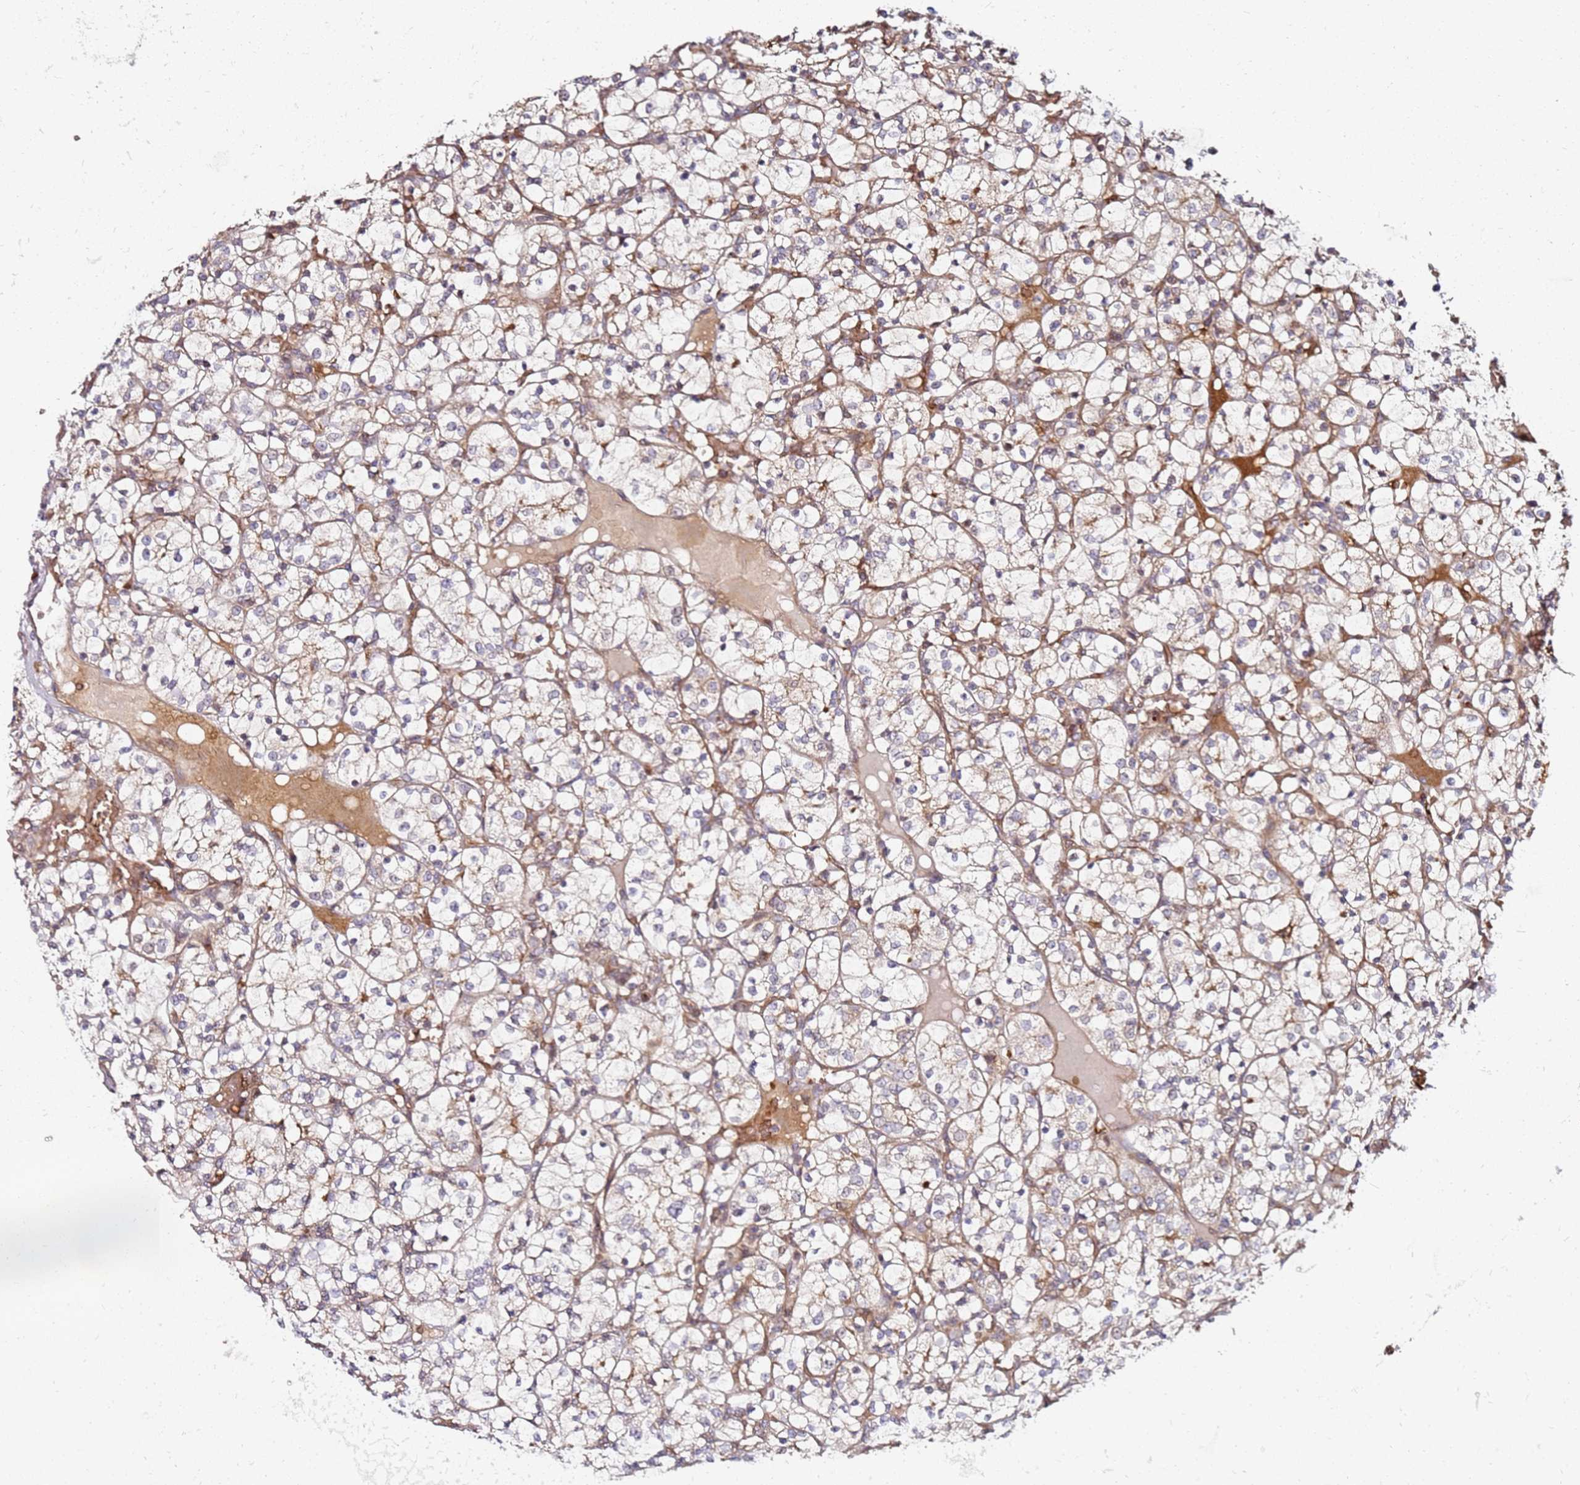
{"staining": {"intensity": "negative", "quantity": "none", "location": "none"}, "tissue": "renal cancer", "cell_type": "Tumor cells", "image_type": "cancer", "snomed": [{"axis": "morphology", "description": "Adenocarcinoma, NOS"}, {"axis": "topography", "description": "Kidney"}], "caption": "Protein analysis of renal cancer reveals no significant staining in tumor cells.", "gene": "RNF11", "patient": {"sex": "female", "age": 69}}